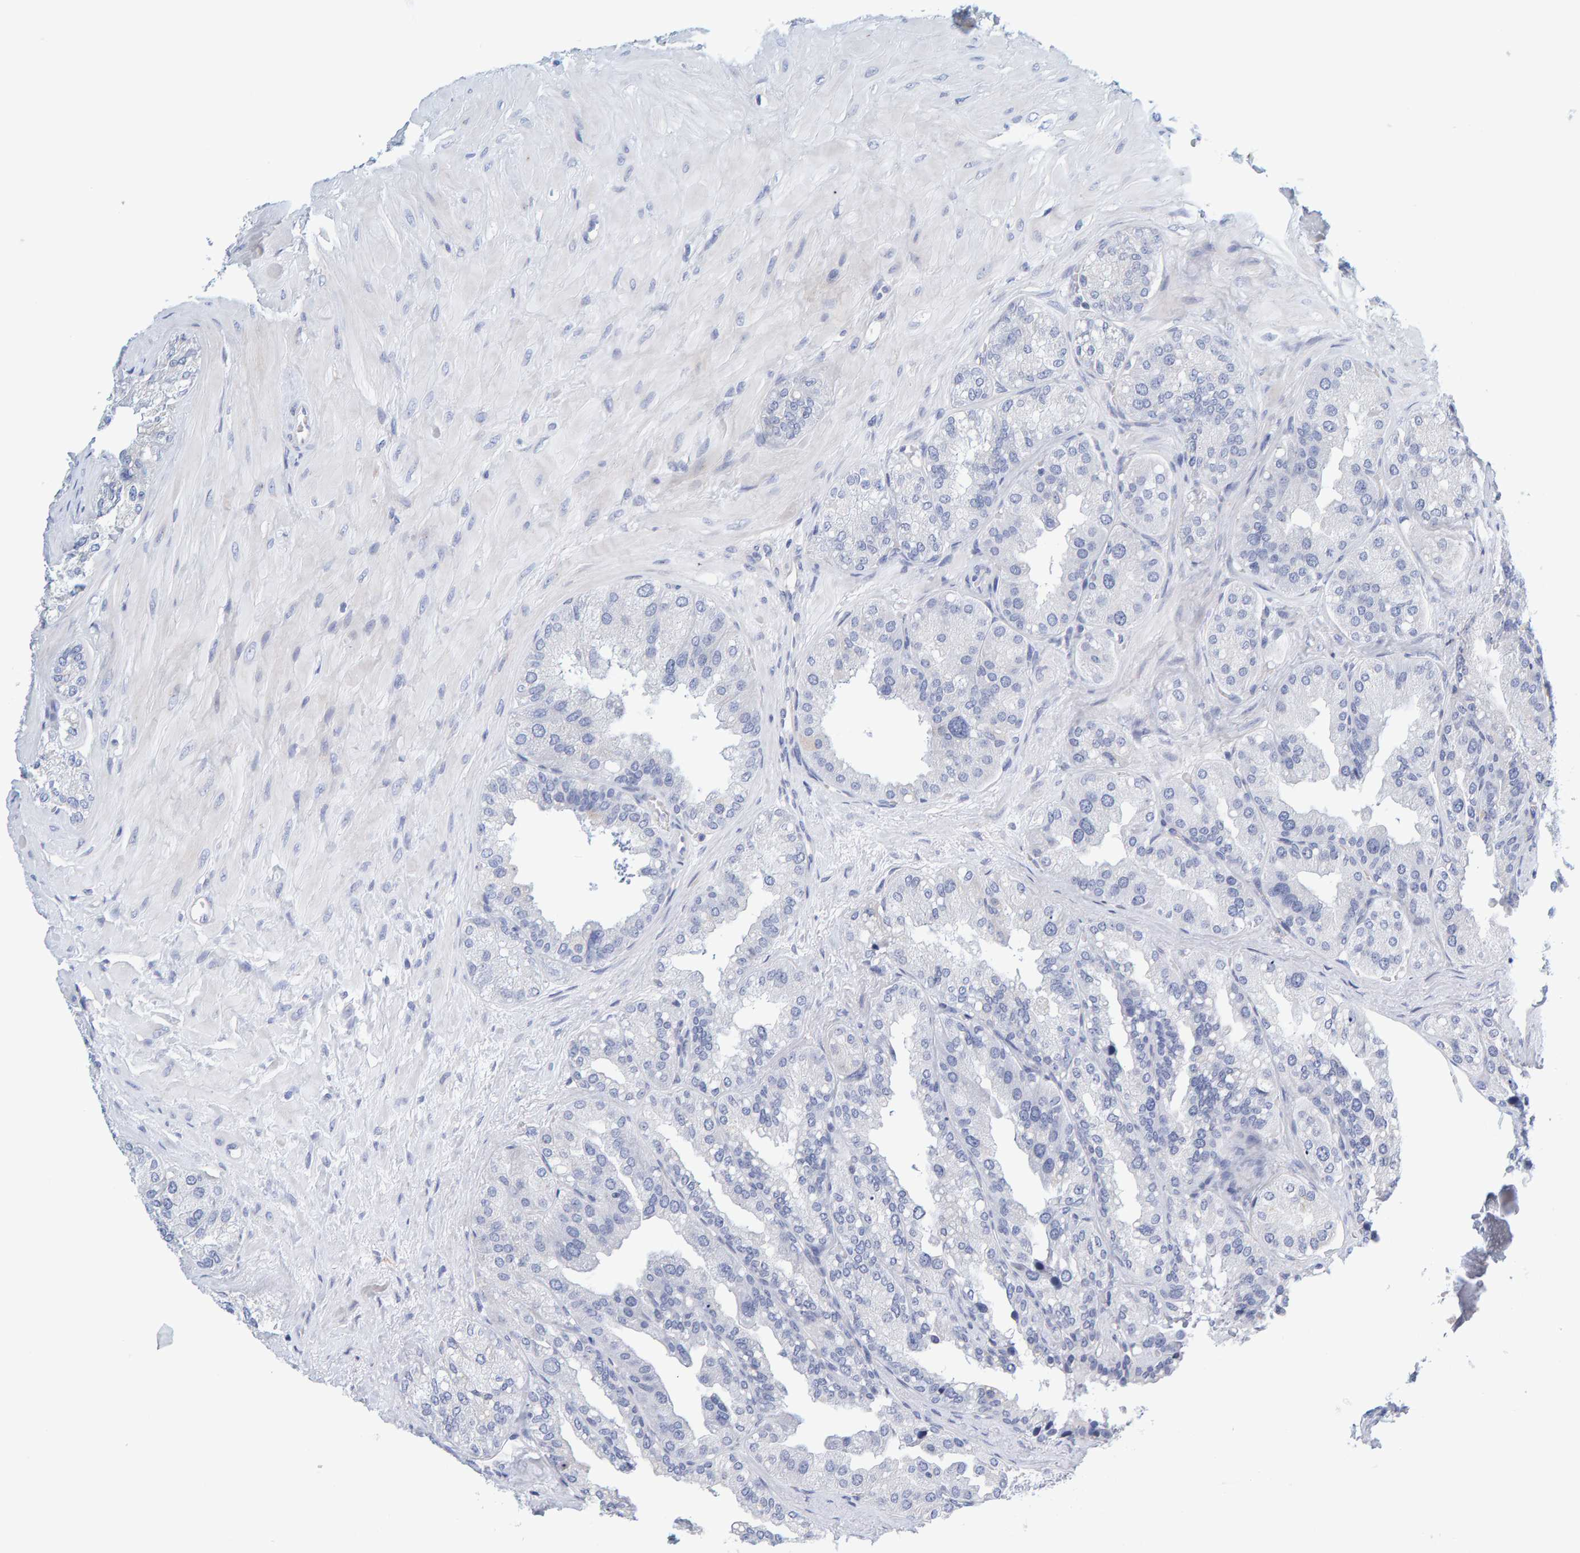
{"staining": {"intensity": "negative", "quantity": "none", "location": "none"}, "tissue": "seminal vesicle", "cell_type": "Glandular cells", "image_type": "normal", "snomed": [{"axis": "morphology", "description": "Normal tissue, NOS"}, {"axis": "topography", "description": "Prostate"}, {"axis": "topography", "description": "Seminal veicle"}], "caption": "A histopathology image of seminal vesicle stained for a protein demonstrates no brown staining in glandular cells.", "gene": "MOG", "patient": {"sex": "male", "age": 51}}